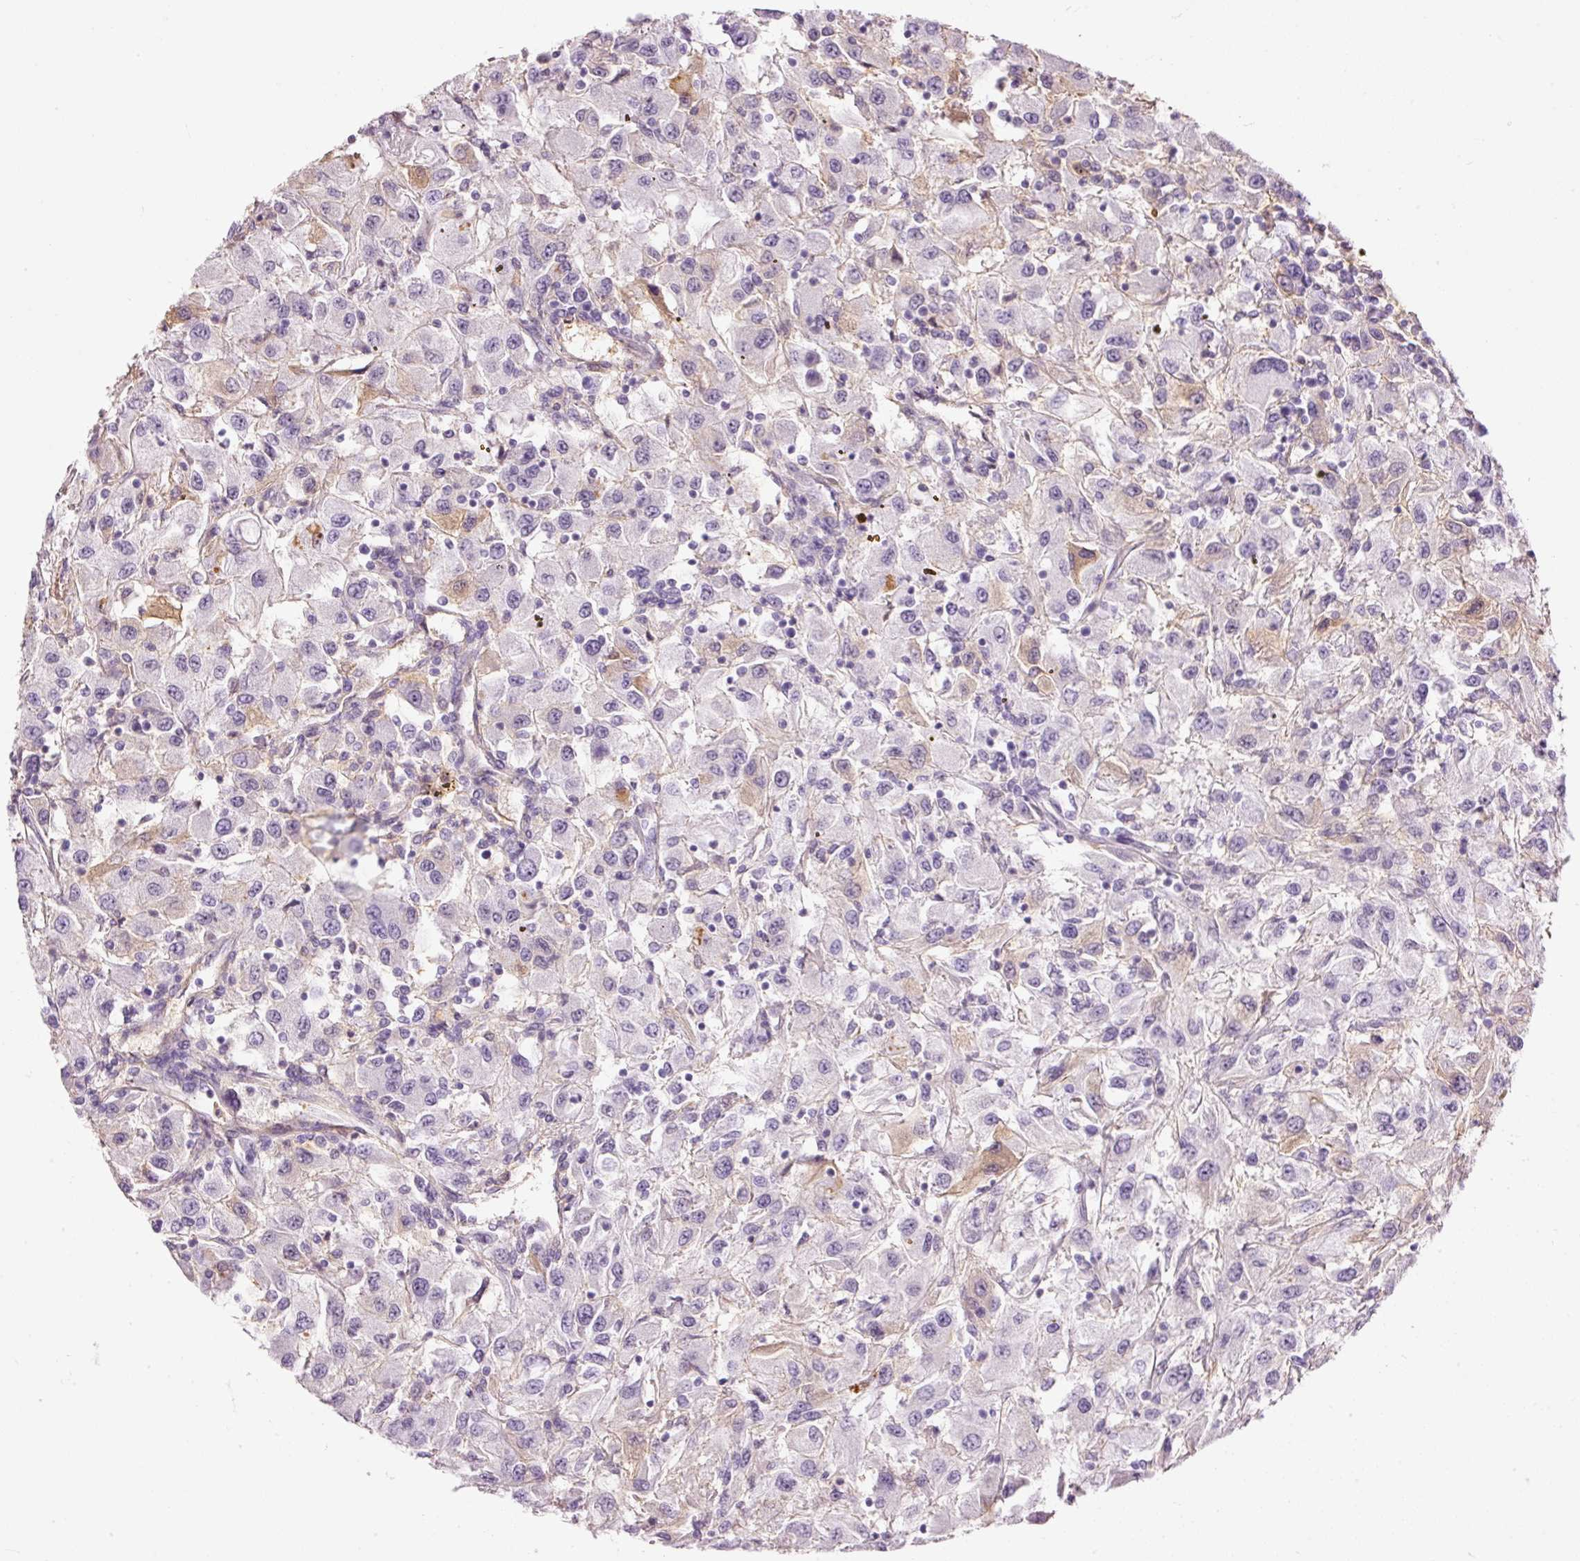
{"staining": {"intensity": "negative", "quantity": "none", "location": "none"}, "tissue": "renal cancer", "cell_type": "Tumor cells", "image_type": "cancer", "snomed": [{"axis": "morphology", "description": "Adenocarcinoma, NOS"}, {"axis": "topography", "description": "Kidney"}], "caption": "High magnification brightfield microscopy of renal cancer (adenocarcinoma) stained with DAB (3,3'-diaminobenzidine) (brown) and counterstained with hematoxylin (blue): tumor cells show no significant expression.", "gene": "PRPF38B", "patient": {"sex": "female", "age": 67}}